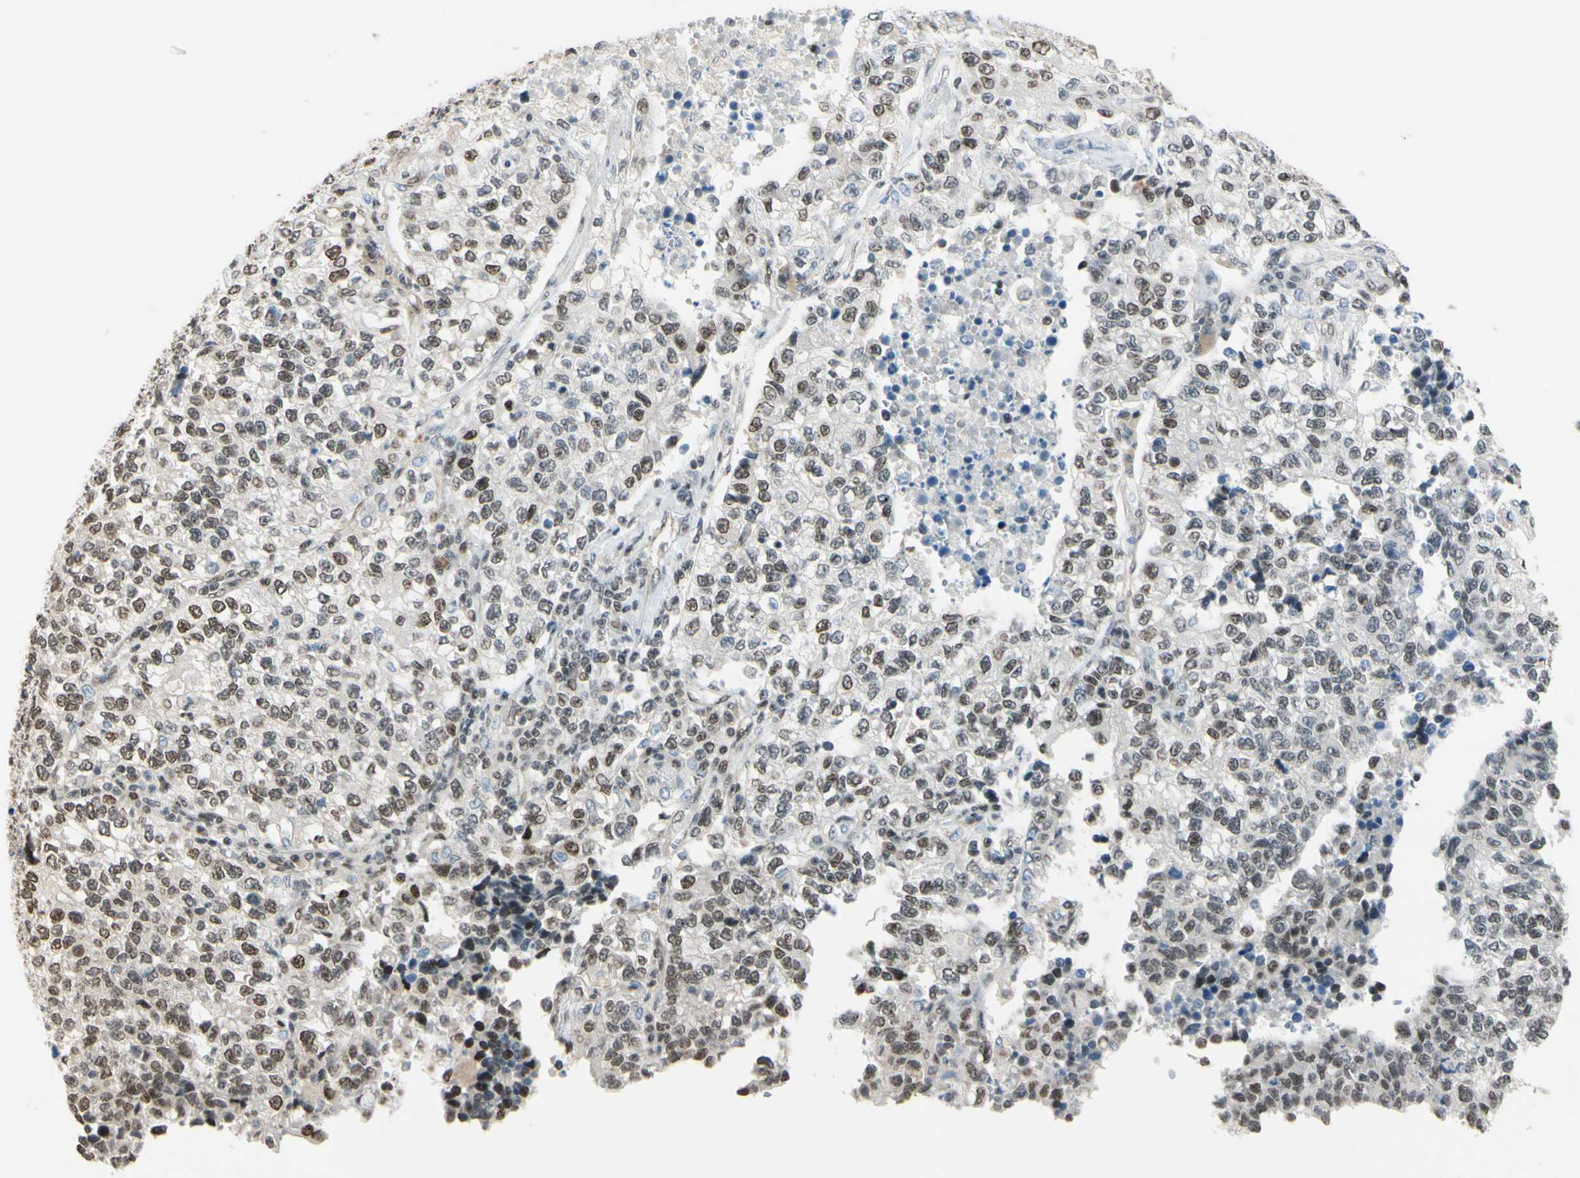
{"staining": {"intensity": "moderate", "quantity": "<25%", "location": "nuclear"}, "tissue": "lung cancer", "cell_type": "Tumor cells", "image_type": "cancer", "snomed": [{"axis": "morphology", "description": "Adenocarcinoma, NOS"}, {"axis": "topography", "description": "Lung"}], "caption": "IHC histopathology image of lung cancer (adenocarcinoma) stained for a protein (brown), which displays low levels of moderate nuclear positivity in about <25% of tumor cells.", "gene": "SUFU", "patient": {"sex": "male", "age": 49}}